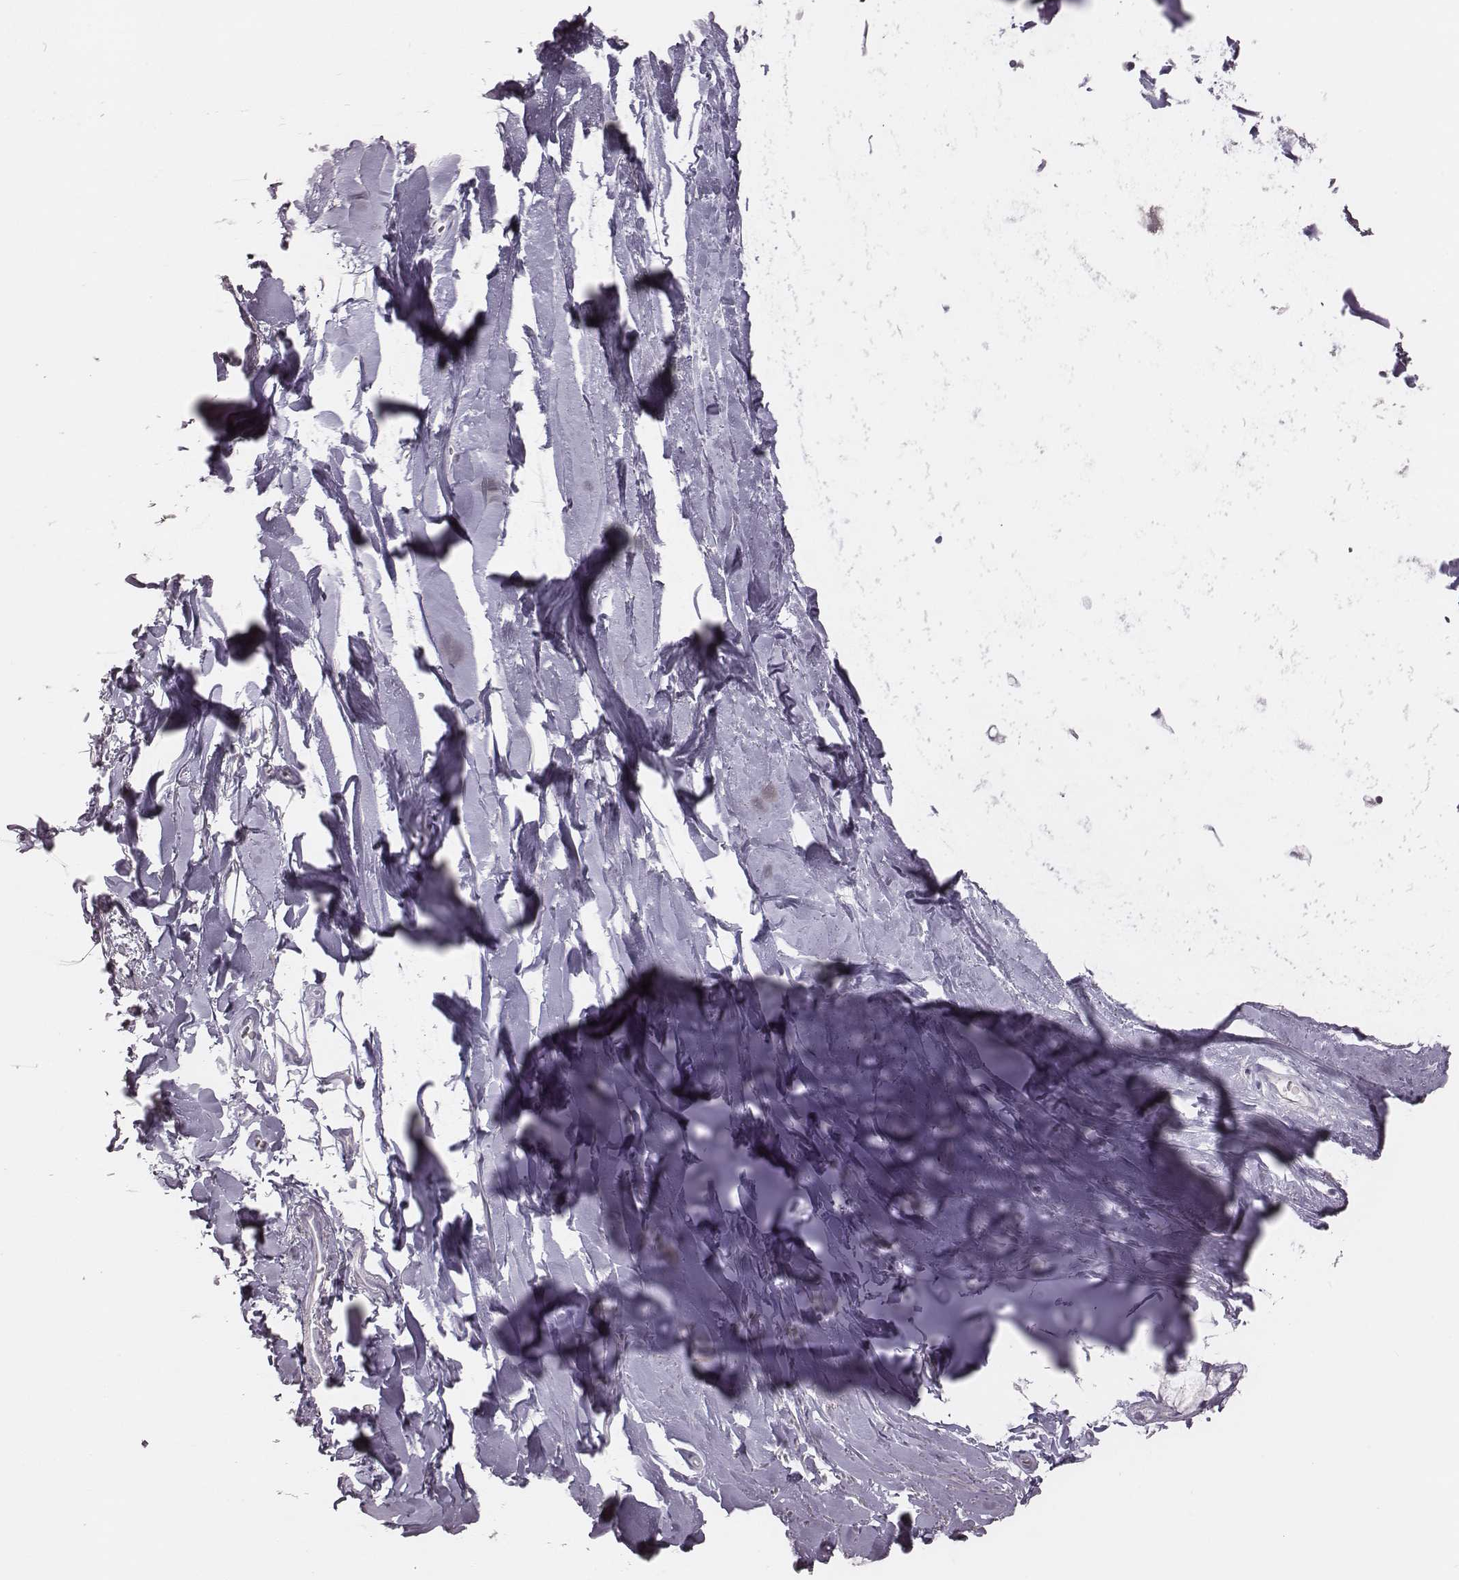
{"staining": {"intensity": "negative", "quantity": "none", "location": "none"}, "tissue": "adipose tissue", "cell_type": "Adipocytes", "image_type": "normal", "snomed": [{"axis": "morphology", "description": "Normal tissue, NOS"}, {"axis": "topography", "description": "Cartilage tissue"}, {"axis": "topography", "description": "Bronchus"}], "caption": "IHC image of benign adipose tissue: human adipose tissue stained with DAB (3,3'-diaminobenzidine) shows no significant protein expression in adipocytes. The staining is performed using DAB brown chromogen with nuclei counter-stained in using hematoxylin.", "gene": "PDCD1", "patient": {"sex": "female", "age": 79}}